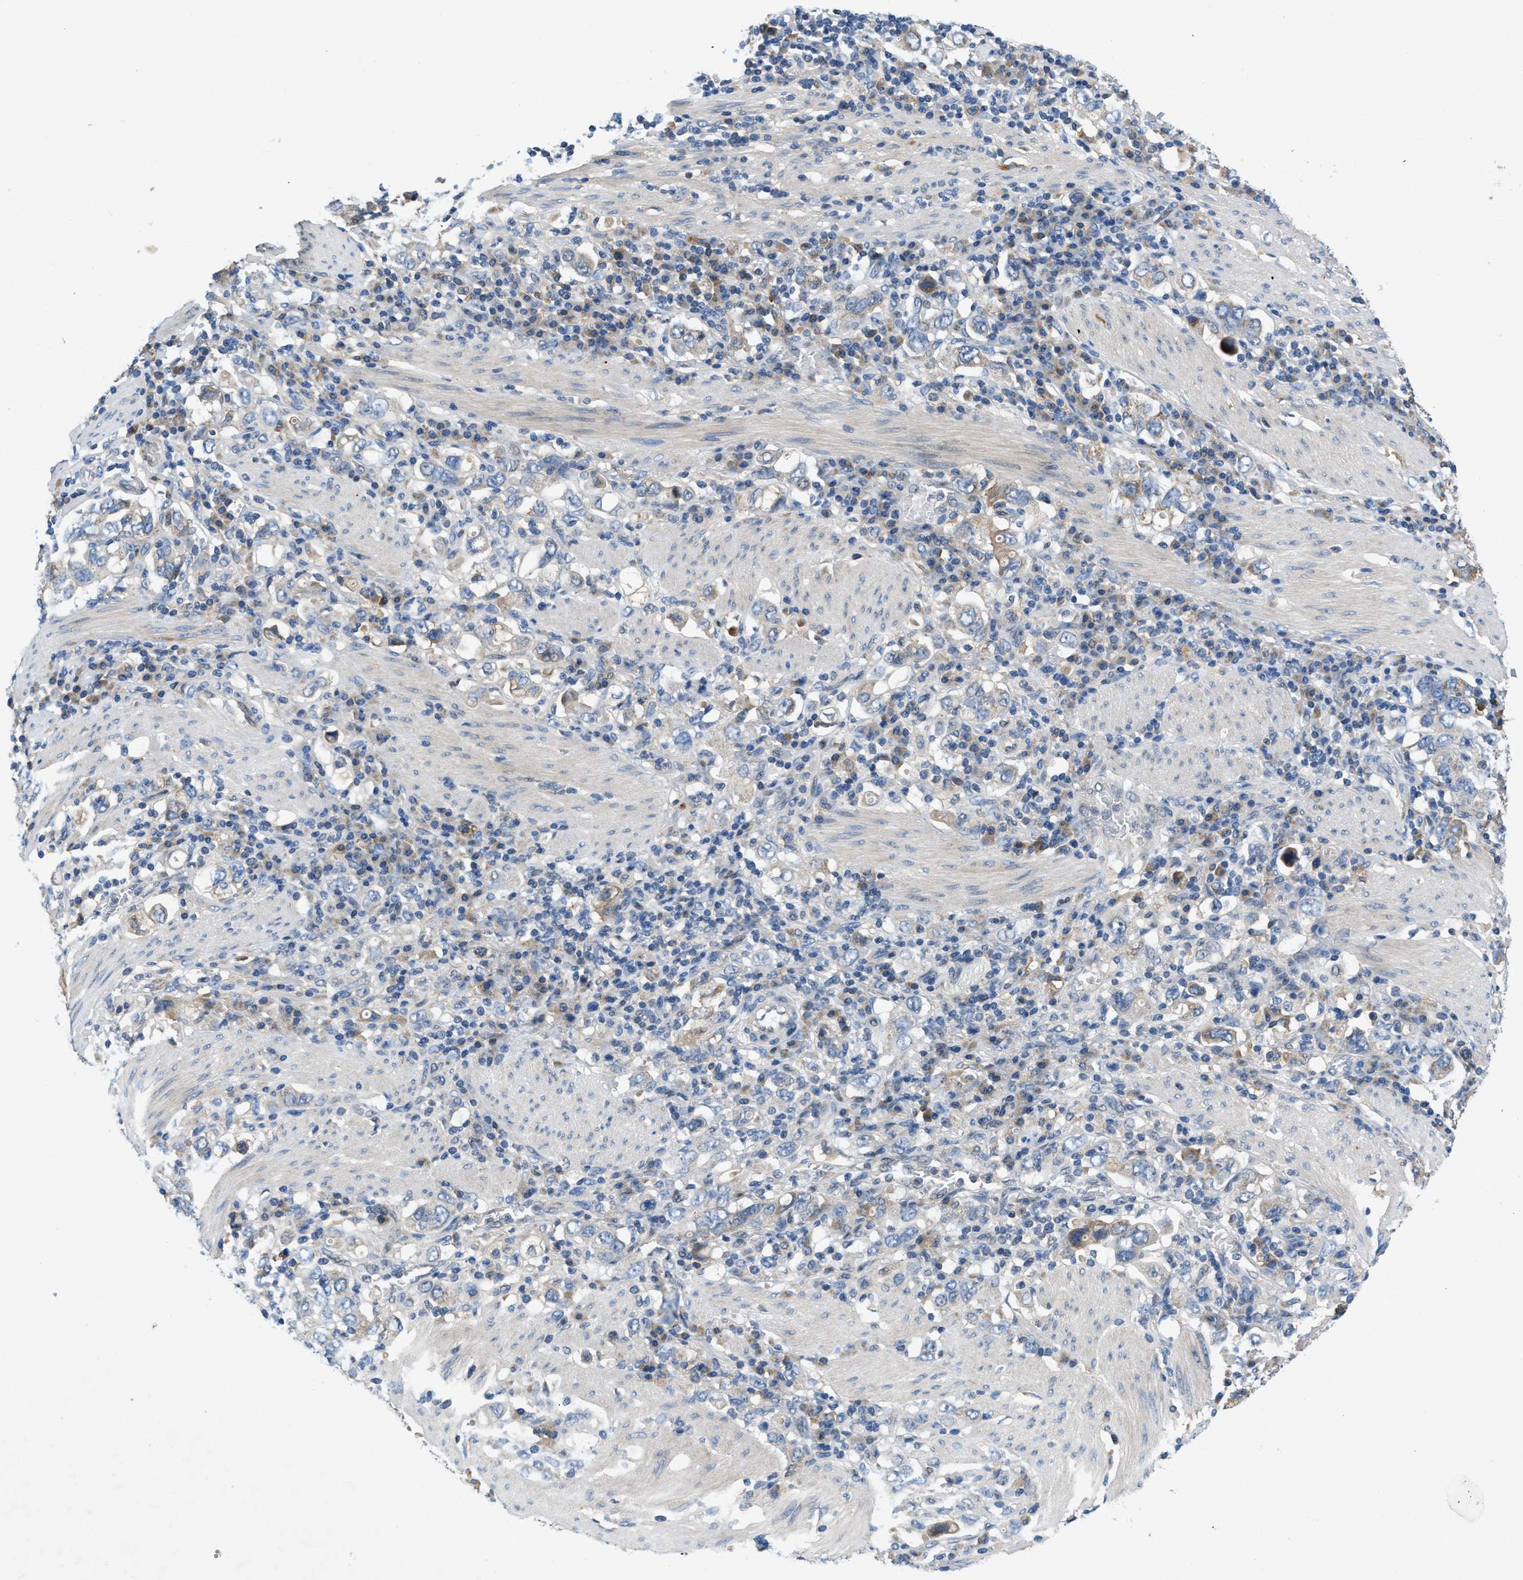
{"staining": {"intensity": "moderate", "quantity": "<25%", "location": "cytoplasmic/membranous"}, "tissue": "stomach cancer", "cell_type": "Tumor cells", "image_type": "cancer", "snomed": [{"axis": "morphology", "description": "Adenocarcinoma, NOS"}, {"axis": "topography", "description": "Stomach, upper"}], "caption": "IHC of adenocarcinoma (stomach) exhibits low levels of moderate cytoplasmic/membranous expression in about <25% of tumor cells. The staining was performed using DAB, with brown indicating positive protein expression. Nuclei are stained blue with hematoxylin.", "gene": "PNKD", "patient": {"sex": "male", "age": 62}}